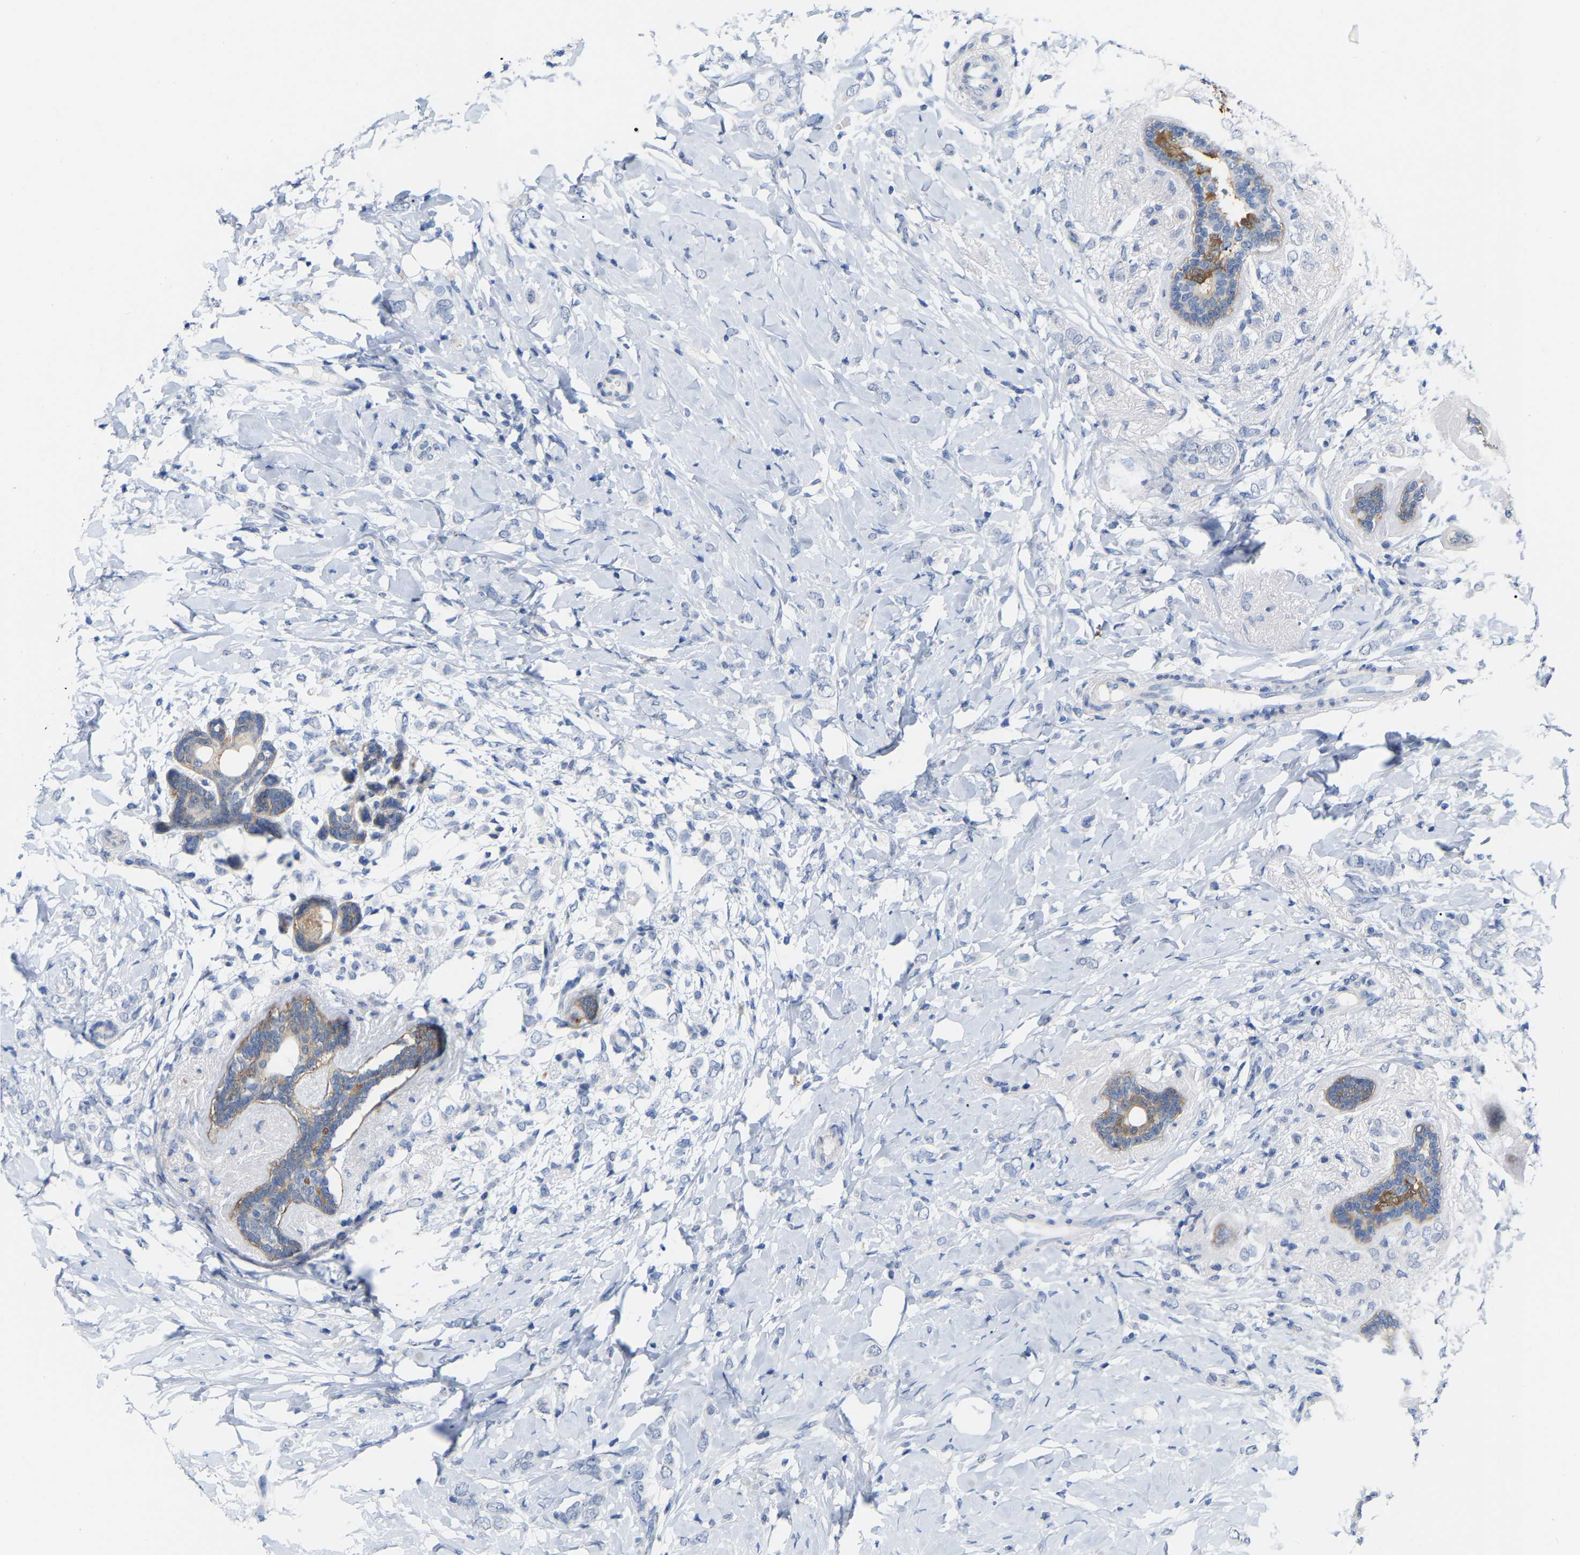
{"staining": {"intensity": "negative", "quantity": "none", "location": "none"}, "tissue": "breast cancer", "cell_type": "Tumor cells", "image_type": "cancer", "snomed": [{"axis": "morphology", "description": "Normal tissue, NOS"}, {"axis": "morphology", "description": "Lobular carcinoma"}, {"axis": "topography", "description": "Breast"}], "caption": "Immunohistochemistry (IHC) photomicrograph of breast cancer (lobular carcinoma) stained for a protein (brown), which displays no expression in tumor cells.", "gene": "ABTB2", "patient": {"sex": "female", "age": 47}}